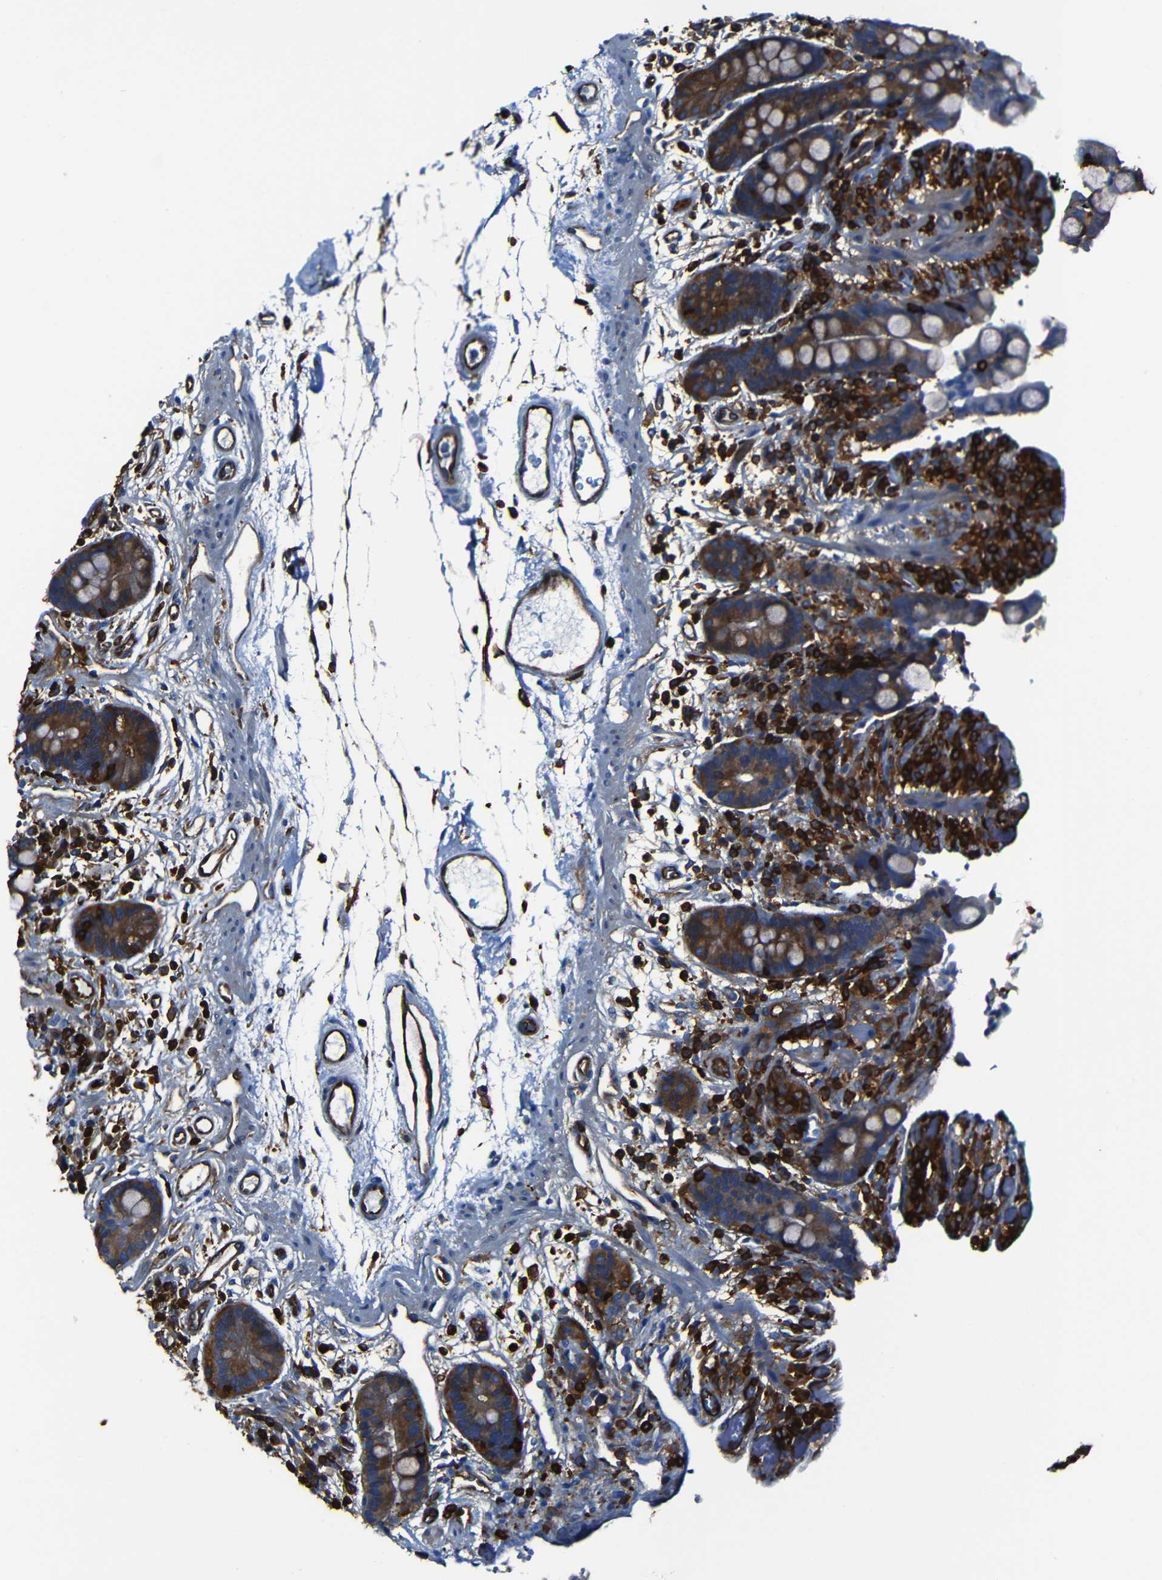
{"staining": {"intensity": "moderate", "quantity": ">75%", "location": "cytoplasmic/membranous"}, "tissue": "colon", "cell_type": "Endothelial cells", "image_type": "normal", "snomed": [{"axis": "morphology", "description": "Normal tissue, NOS"}, {"axis": "topography", "description": "Colon"}], "caption": "Endothelial cells demonstrate medium levels of moderate cytoplasmic/membranous expression in about >75% of cells in unremarkable human colon.", "gene": "ARHGEF1", "patient": {"sex": "male", "age": 73}}